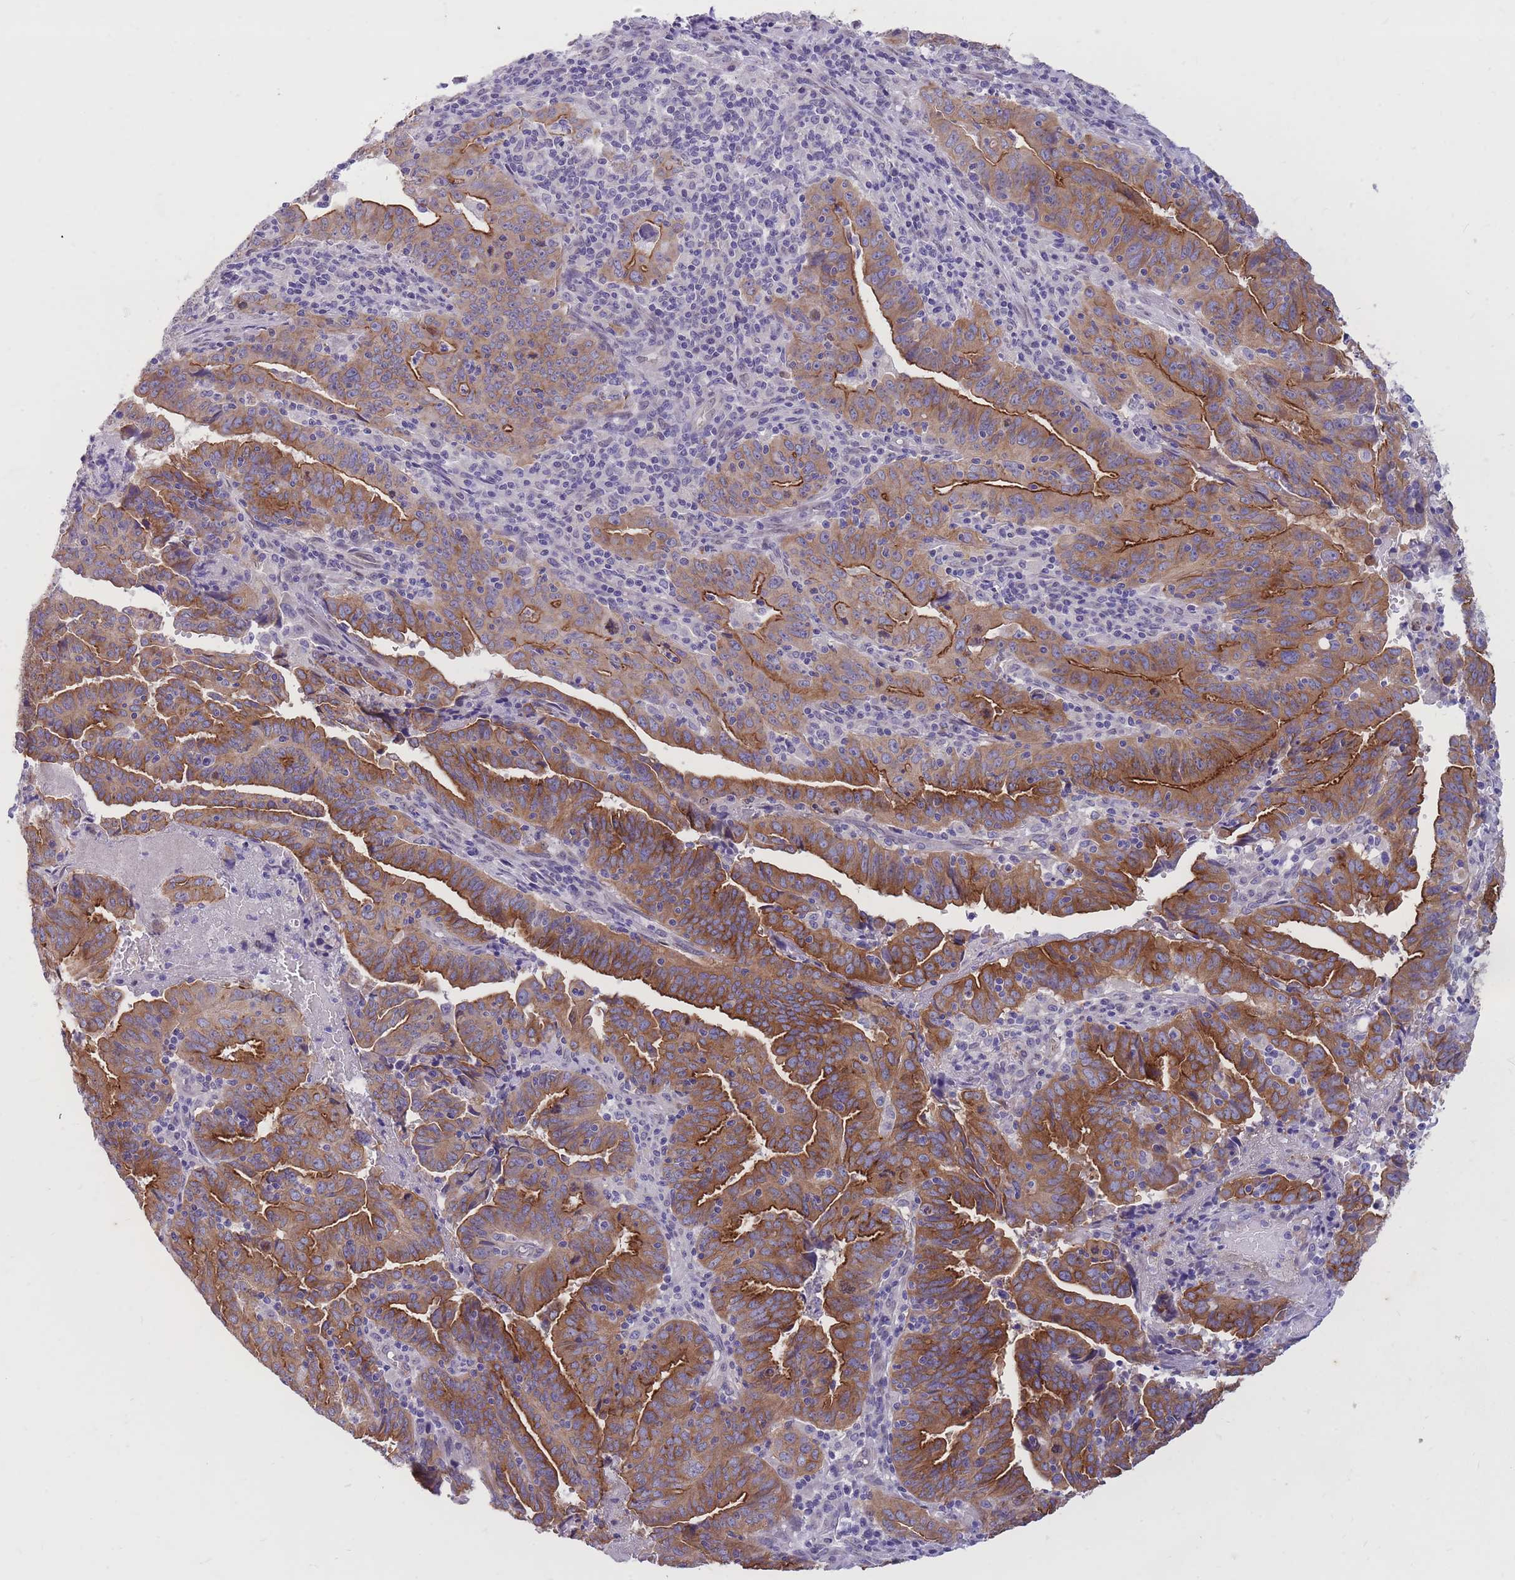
{"staining": {"intensity": "strong", "quantity": "25%-75%", "location": "cytoplasmic/membranous"}, "tissue": "endometrial cancer", "cell_type": "Tumor cells", "image_type": "cancer", "snomed": [{"axis": "morphology", "description": "Adenocarcinoma, NOS"}, {"axis": "topography", "description": "Endometrium"}], "caption": "Adenocarcinoma (endometrial) was stained to show a protein in brown. There is high levels of strong cytoplasmic/membranous positivity in approximately 25%-75% of tumor cells.", "gene": "HOOK2", "patient": {"sex": "female", "age": 60}}